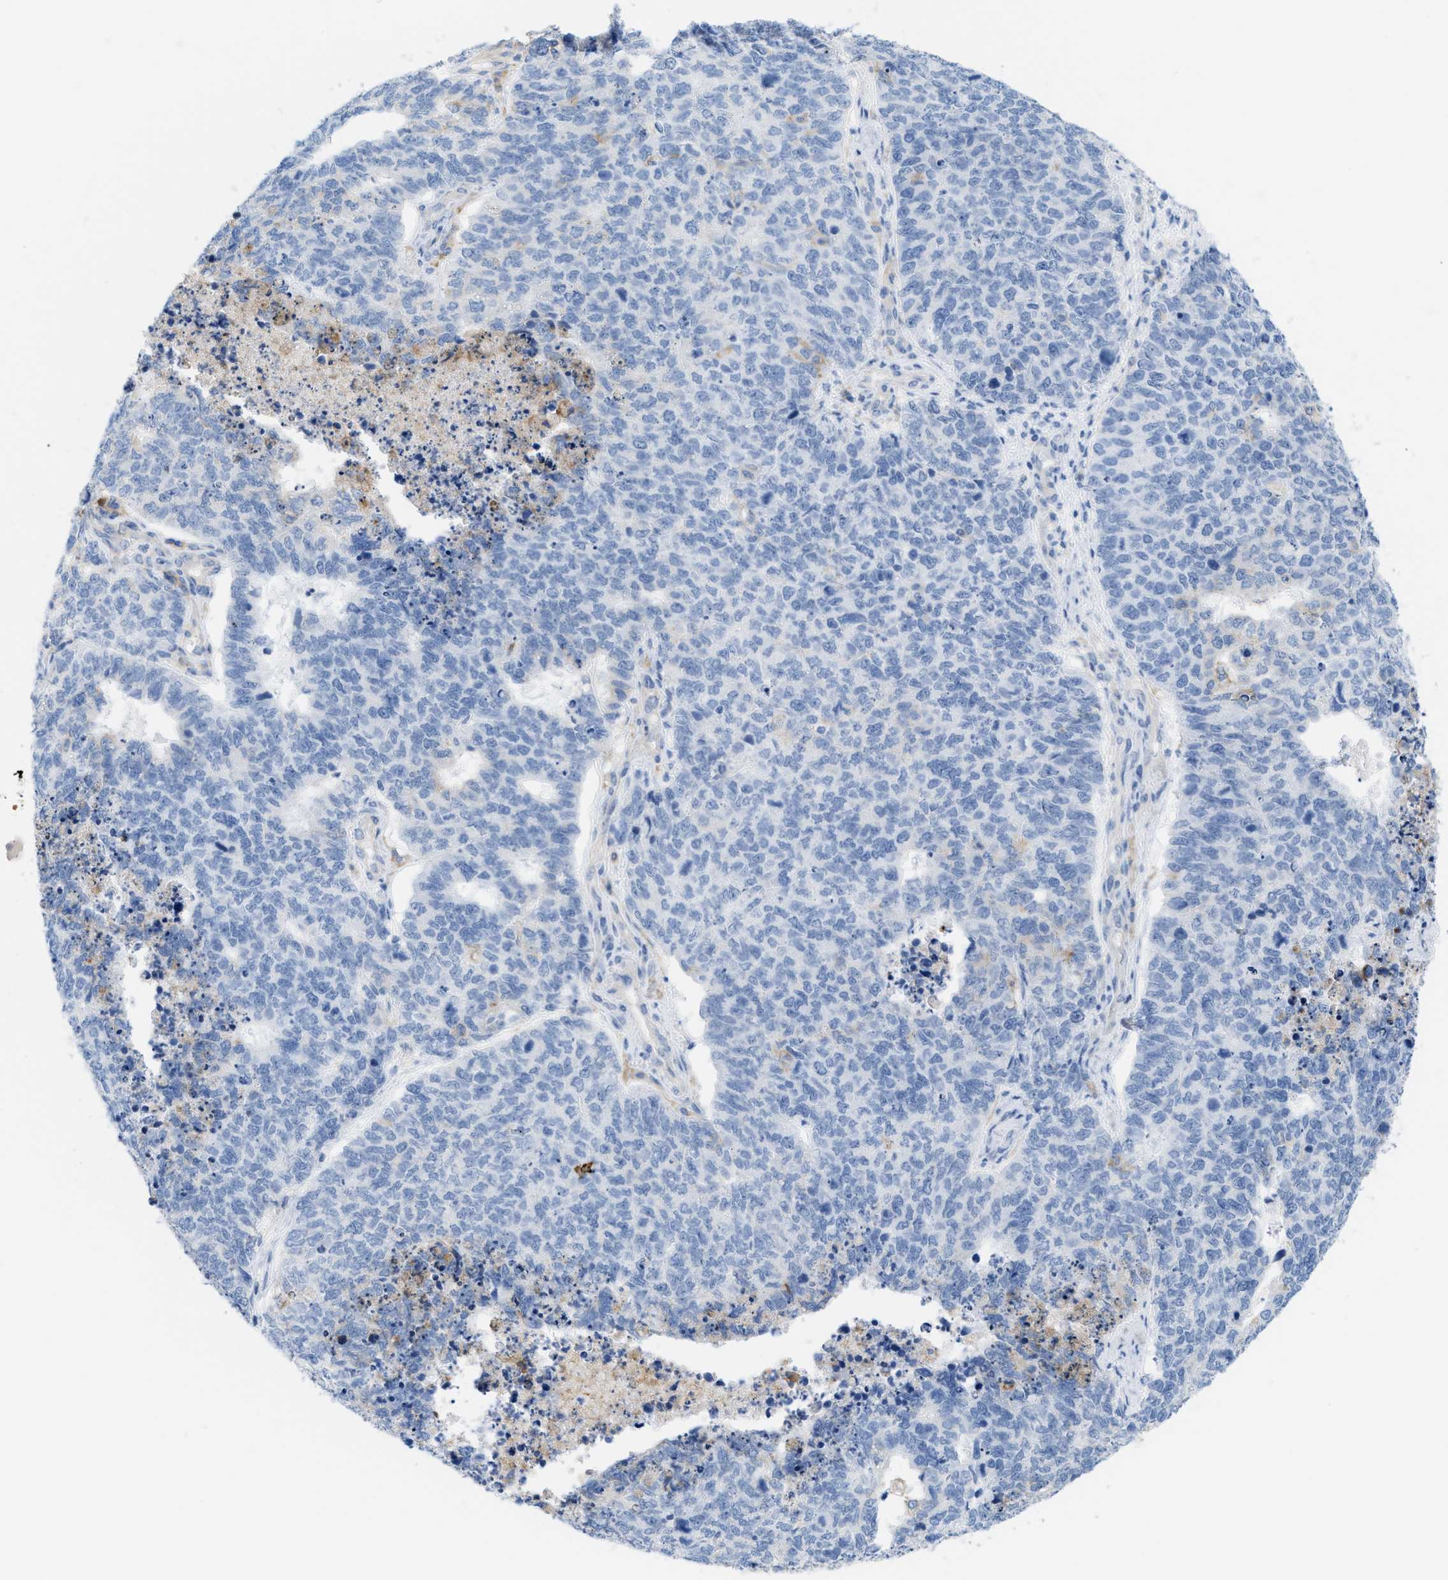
{"staining": {"intensity": "negative", "quantity": "none", "location": "none"}, "tissue": "cervical cancer", "cell_type": "Tumor cells", "image_type": "cancer", "snomed": [{"axis": "morphology", "description": "Squamous cell carcinoma, NOS"}, {"axis": "topography", "description": "Cervix"}], "caption": "Tumor cells are negative for brown protein staining in cervical squamous cell carcinoma.", "gene": "SLC3A2", "patient": {"sex": "female", "age": 63}}